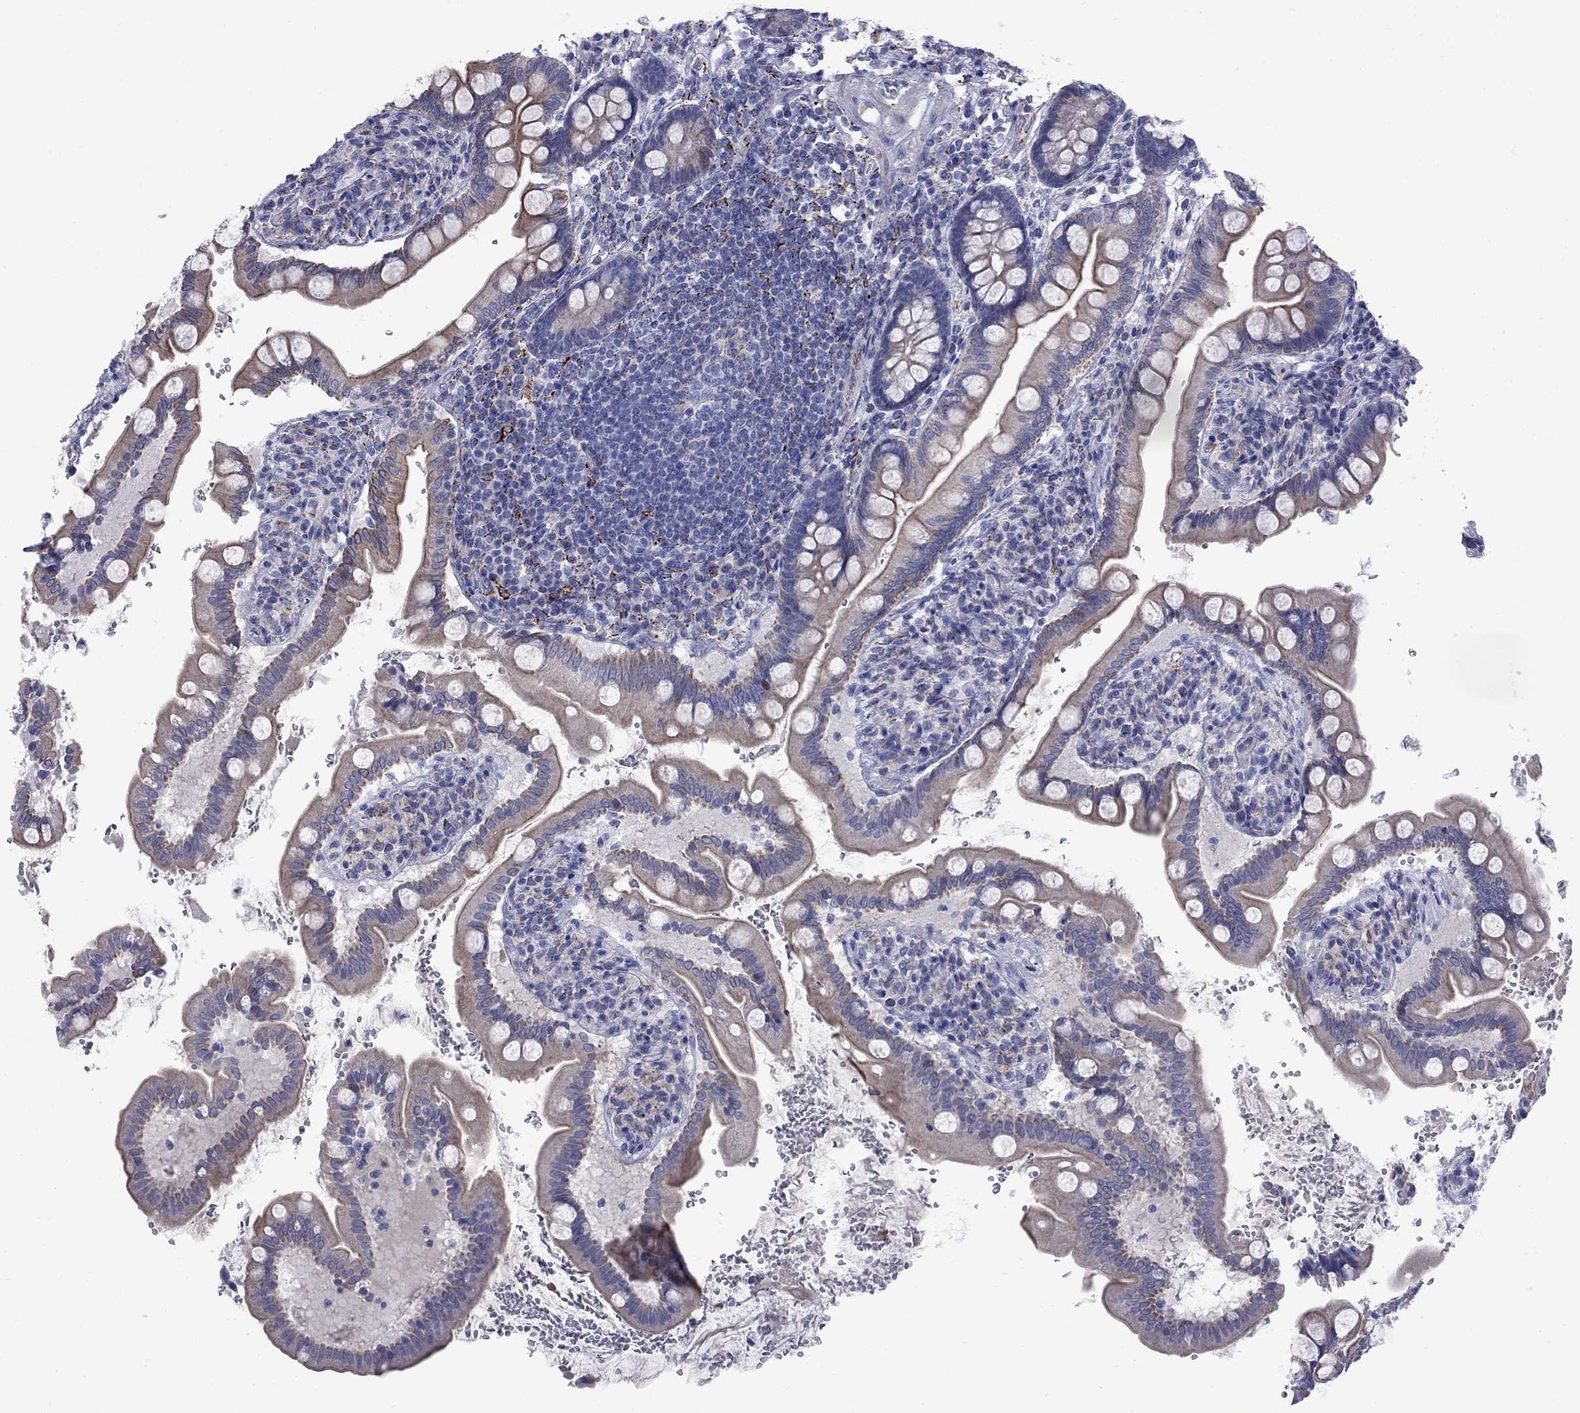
{"staining": {"intensity": "moderate", "quantity": "25%-75%", "location": "cytoplasmic/membranous"}, "tissue": "small intestine", "cell_type": "Glandular cells", "image_type": "normal", "snomed": [{"axis": "morphology", "description": "Normal tissue, NOS"}, {"axis": "topography", "description": "Small intestine"}], "caption": "Immunohistochemistry (IHC) image of benign small intestine stained for a protein (brown), which reveals medium levels of moderate cytoplasmic/membranous positivity in about 25%-75% of glandular cells.", "gene": "SESTD1", "patient": {"sex": "female", "age": 56}}